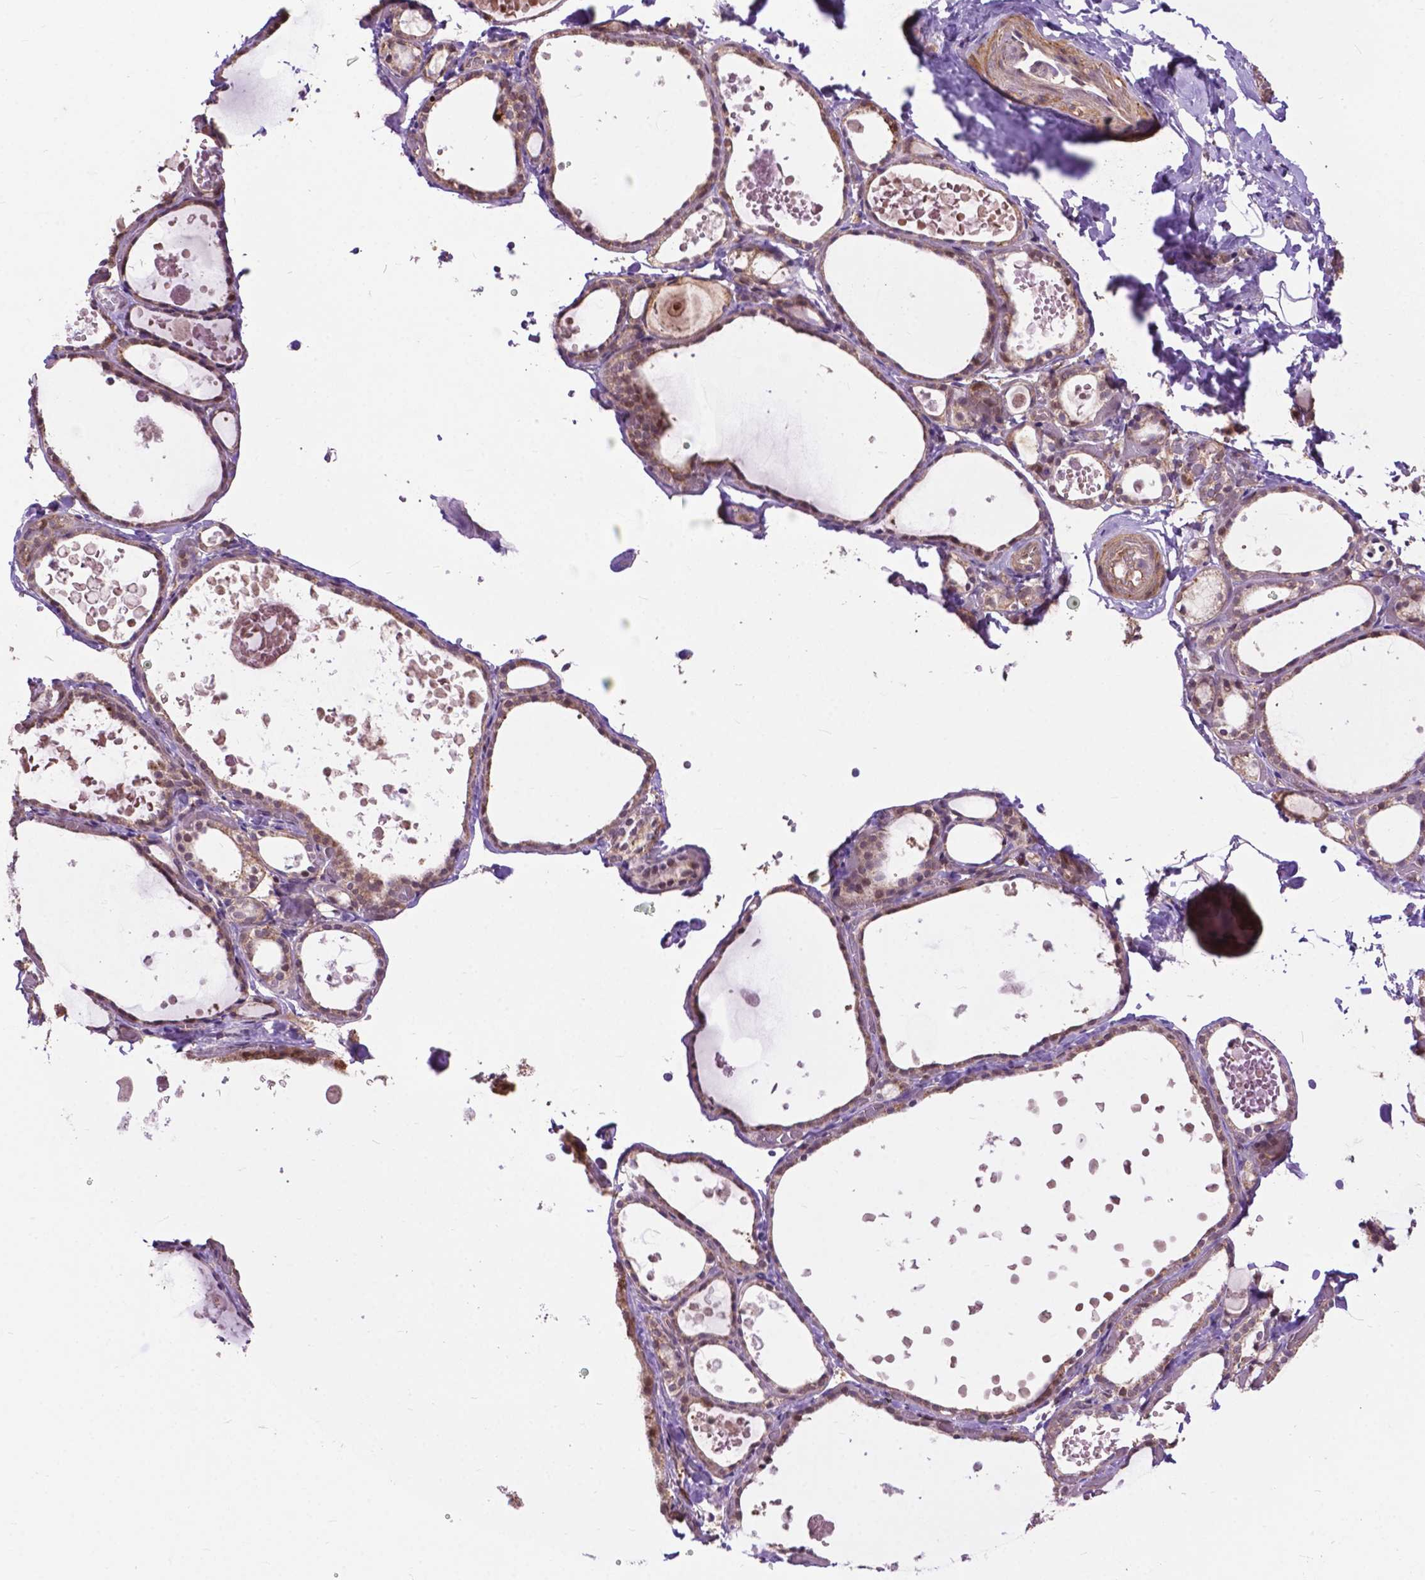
{"staining": {"intensity": "moderate", "quantity": ">75%", "location": "cytoplasmic/membranous"}, "tissue": "thyroid gland", "cell_type": "Glandular cells", "image_type": "normal", "snomed": [{"axis": "morphology", "description": "Normal tissue, NOS"}, {"axis": "topography", "description": "Thyroid gland"}], "caption": "Immunohistochemical staining of normal human thyroid gland exhibits moderate cytoplasmic/membranous protein expression in approximately >75% of glandular cells. (brown staining indicates protein expression, while blue staining denotes nuclei).", "gene": "CHMP4A", "patient": {"sex": "female", "age": 56}}